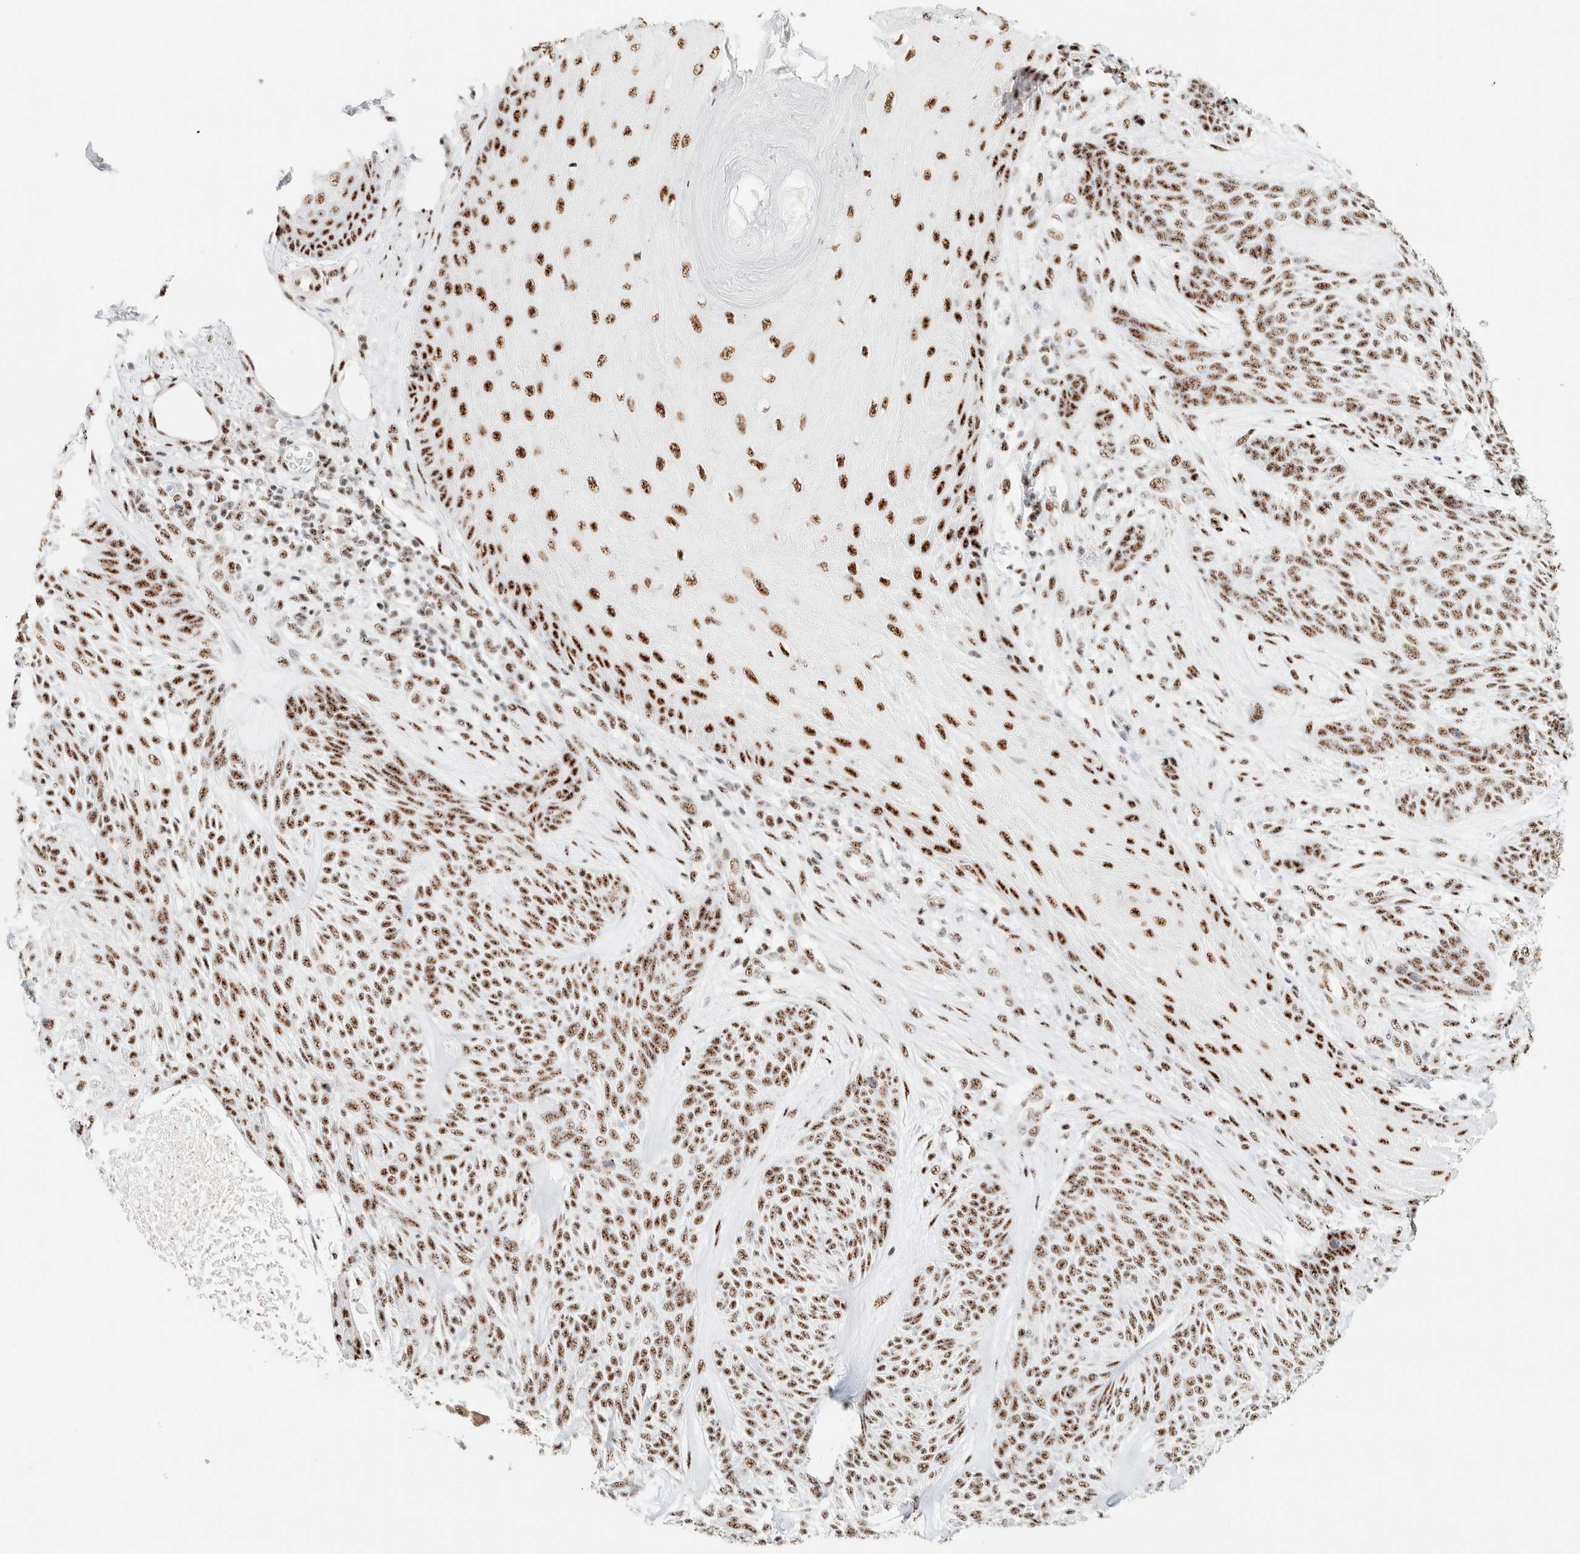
{"staining": {"intensity": "moderate", "quantity": ">75%", "location": "nuclear"}, "tissue": "skin cancer", "cell_type": "Tumor cells", "image_type": "cancer", "snomed": [{"axis": "morphology", "description": "Basal cell carcinoma"}, {"axis": "topography", "description": "Skin"}], "caption": "About >75% of tumor cells in skin cancer (basal cell carcinoma) exhibit moderate nuclear protein staining as visualized by brown immunohistochemical staining.", "gene": "SON", "patient": {"sex": "male", "age": 55}}